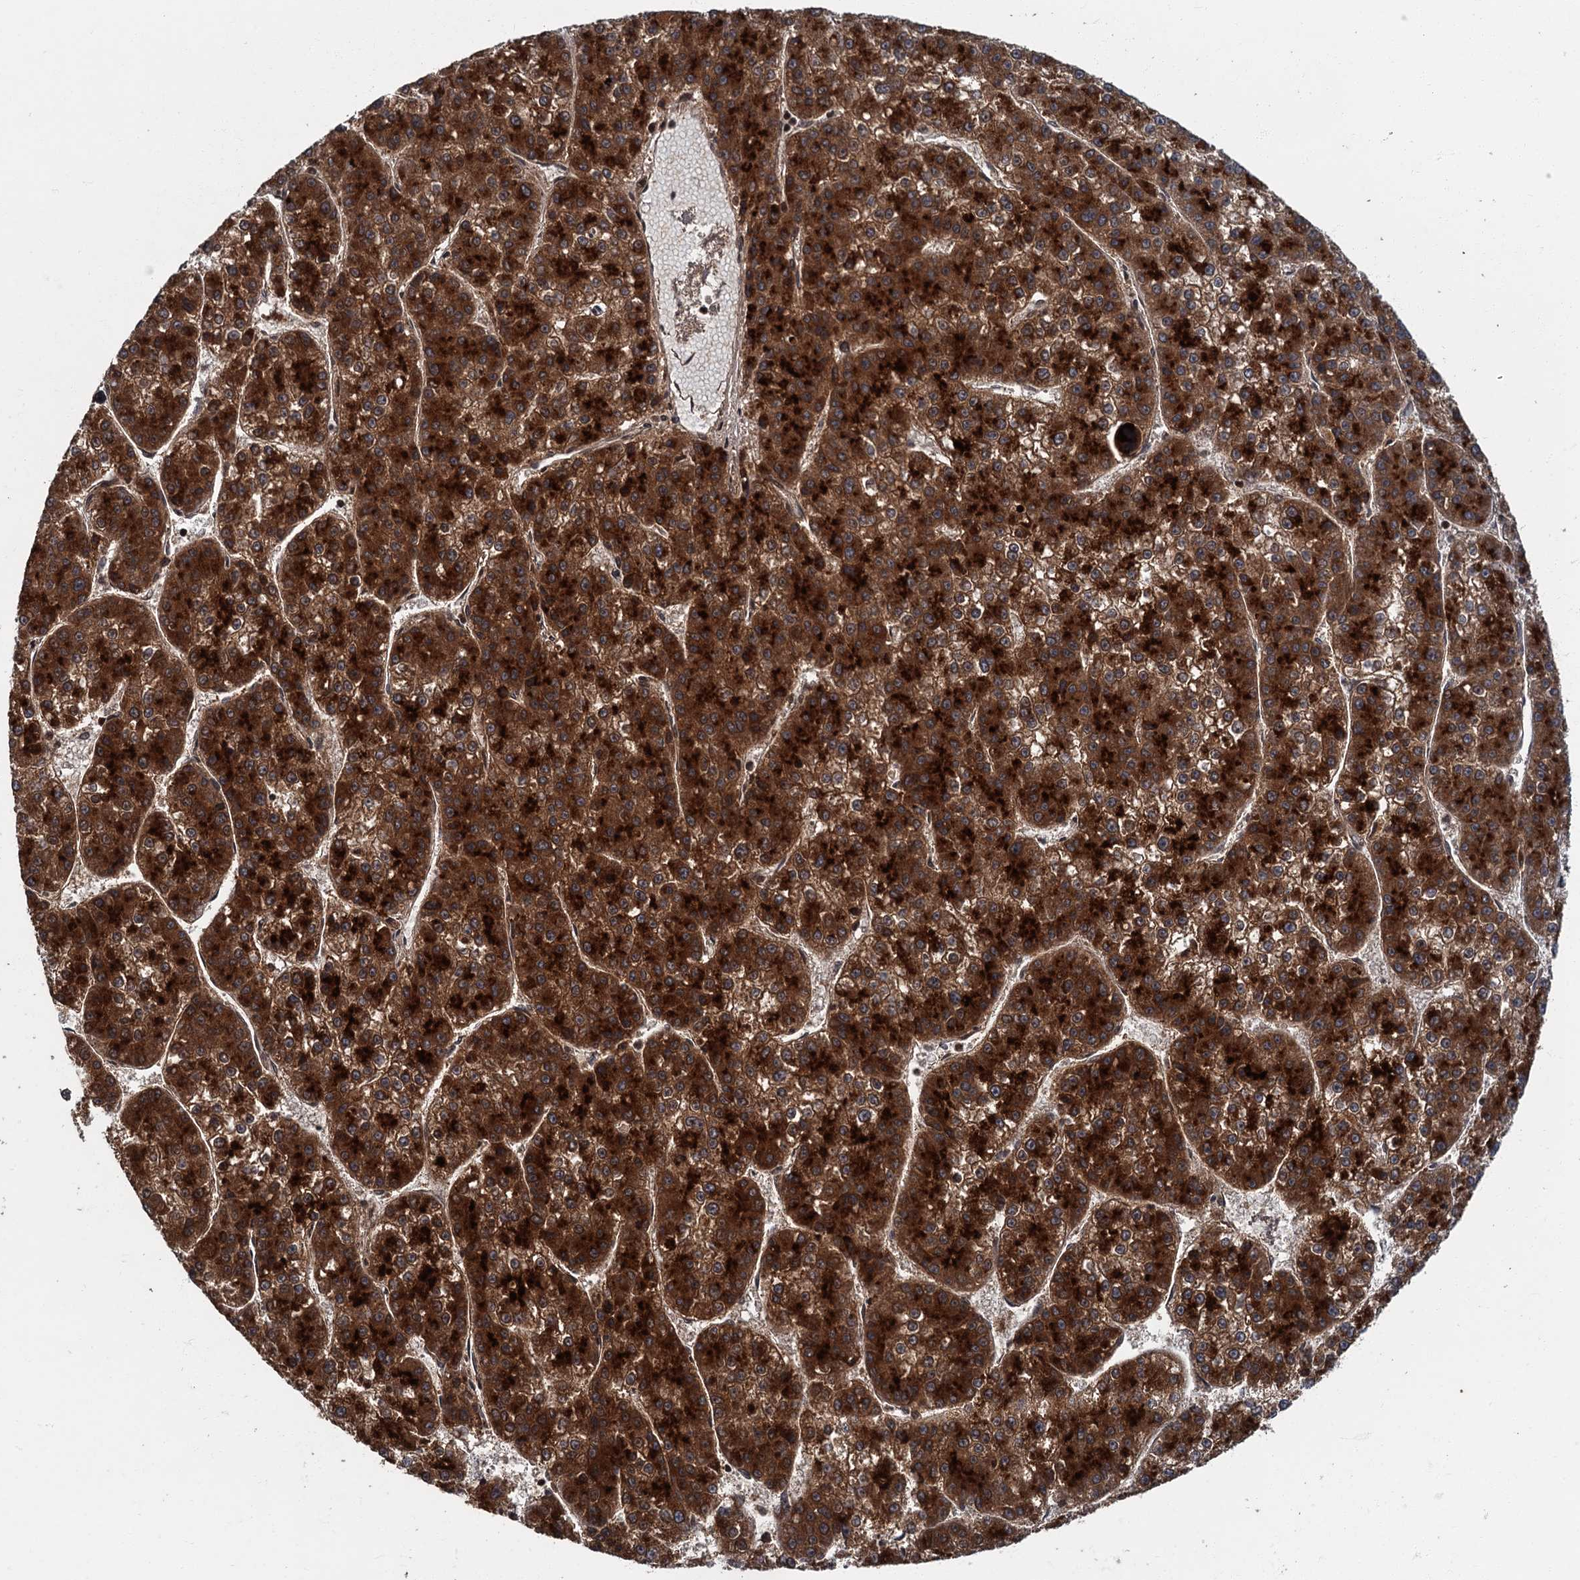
{"staining": {"intensity": "strong", "quantity": ">75%", "location": "cytoplasmic/membranous"}, "tissue": "liver cancer", "cell_type": "Tumor cells", "image_type": "cancer", "snomed": [{"axis": "morphology", "description": "Carcinoma, Hepatocellular, NOS"}, {"axis": "topography", "description": "Liver"}], "caption": "This photomicrograph displays IHC staining of human liver cancer (hepatocellular carcinoma), with high strong cytoplasmic/membranous positivity in approximately >75% of tumor cells.", "gene": "SLC11A2", "patient": {"sex": "female", "age": 73}}